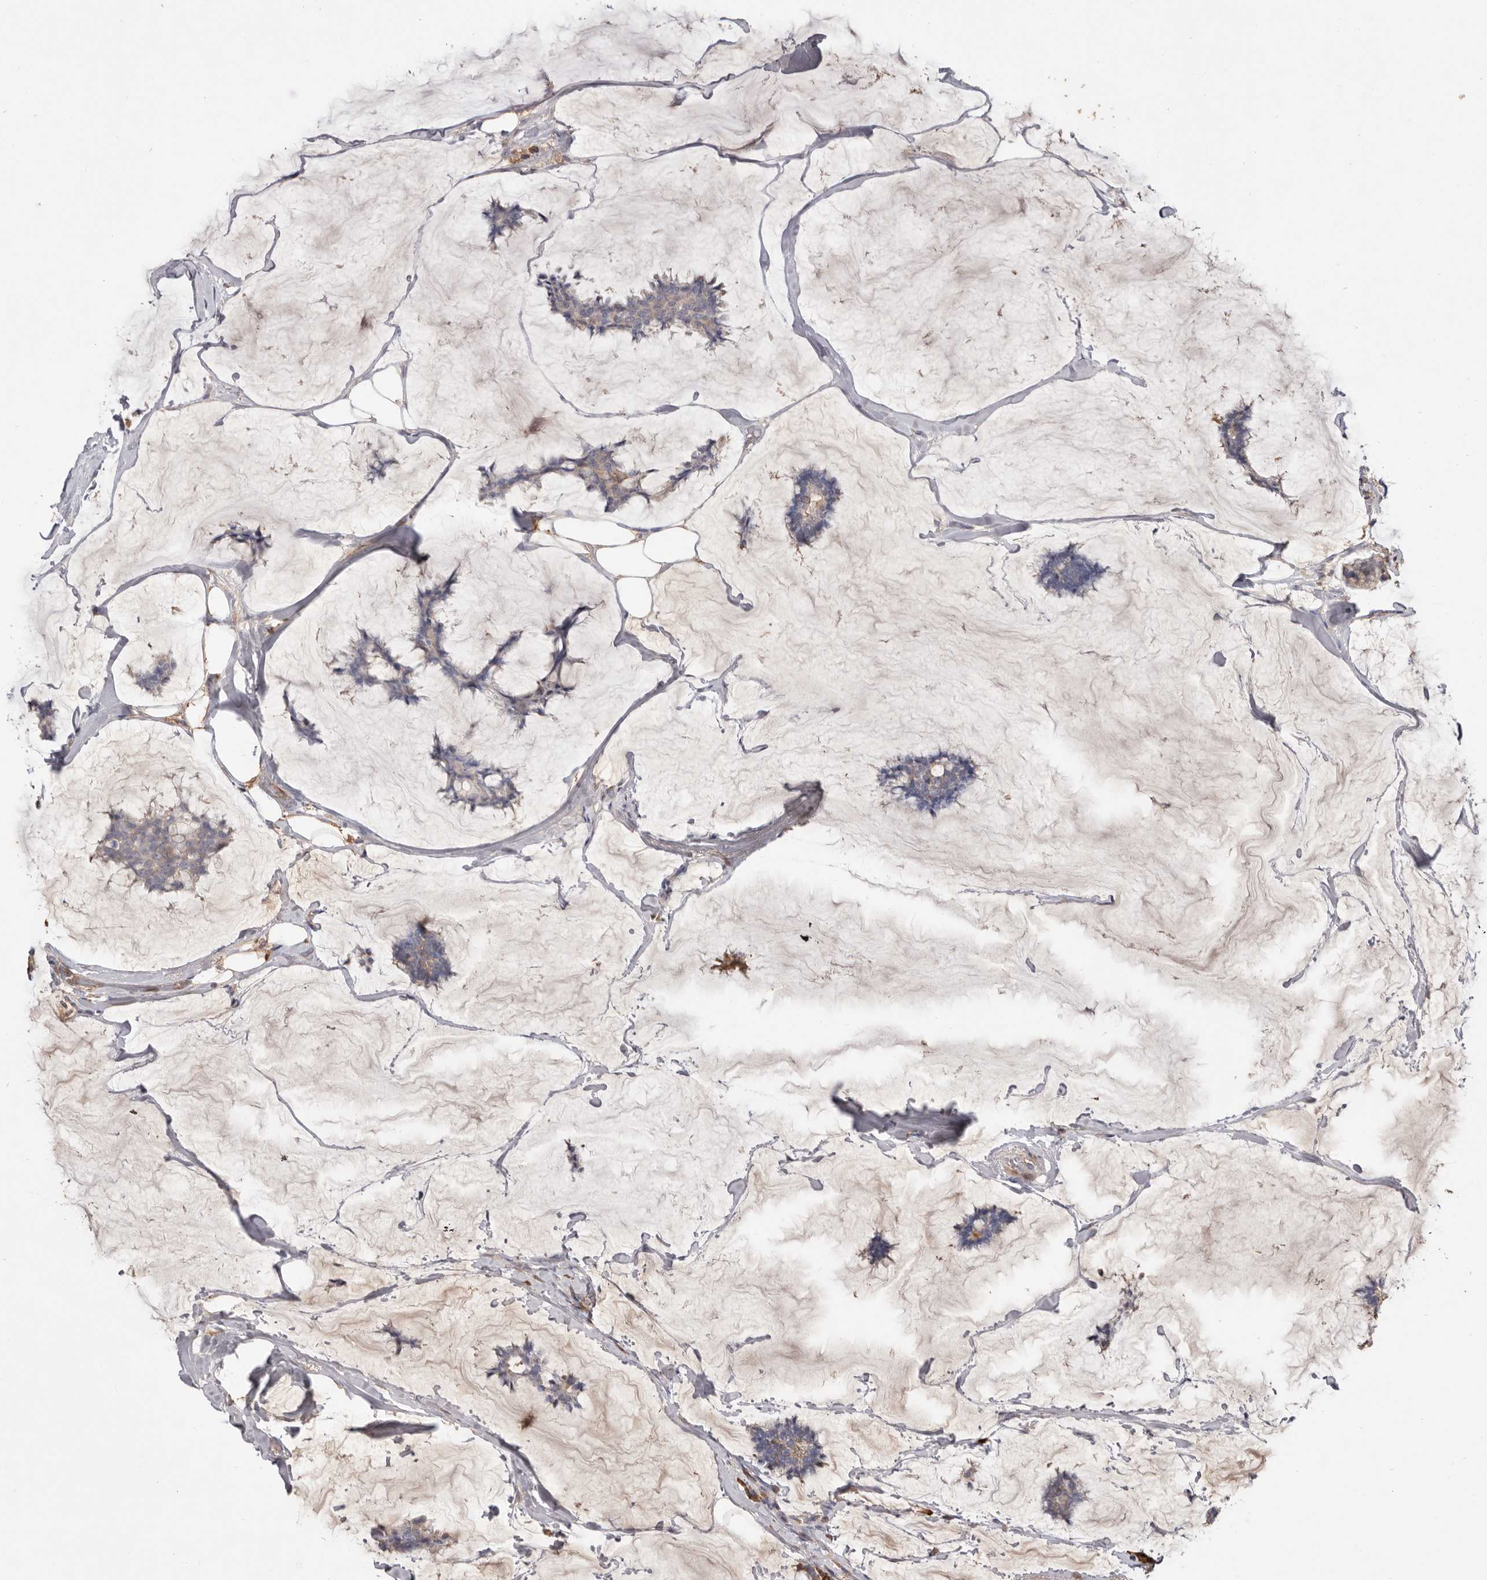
{"staining": {"intensity": "weak", "quantity": "<25%", "location": "cytoplasmic/membranous"}, "tissue": "breast cancer", "cell_type": "Tumor cells", "image_type": "cancer", "snomed": [{"axis": "morphology", "description": "Duct carcinoma"}, {"axis": "topography", "description": "Breast"}], "caption": "Tumor cells are negative for protein expression in human breast cancer (infiltrating ductal carcinoma).", "gene": "HCAR2", "patient": {"sex": "female", "age": 93}}